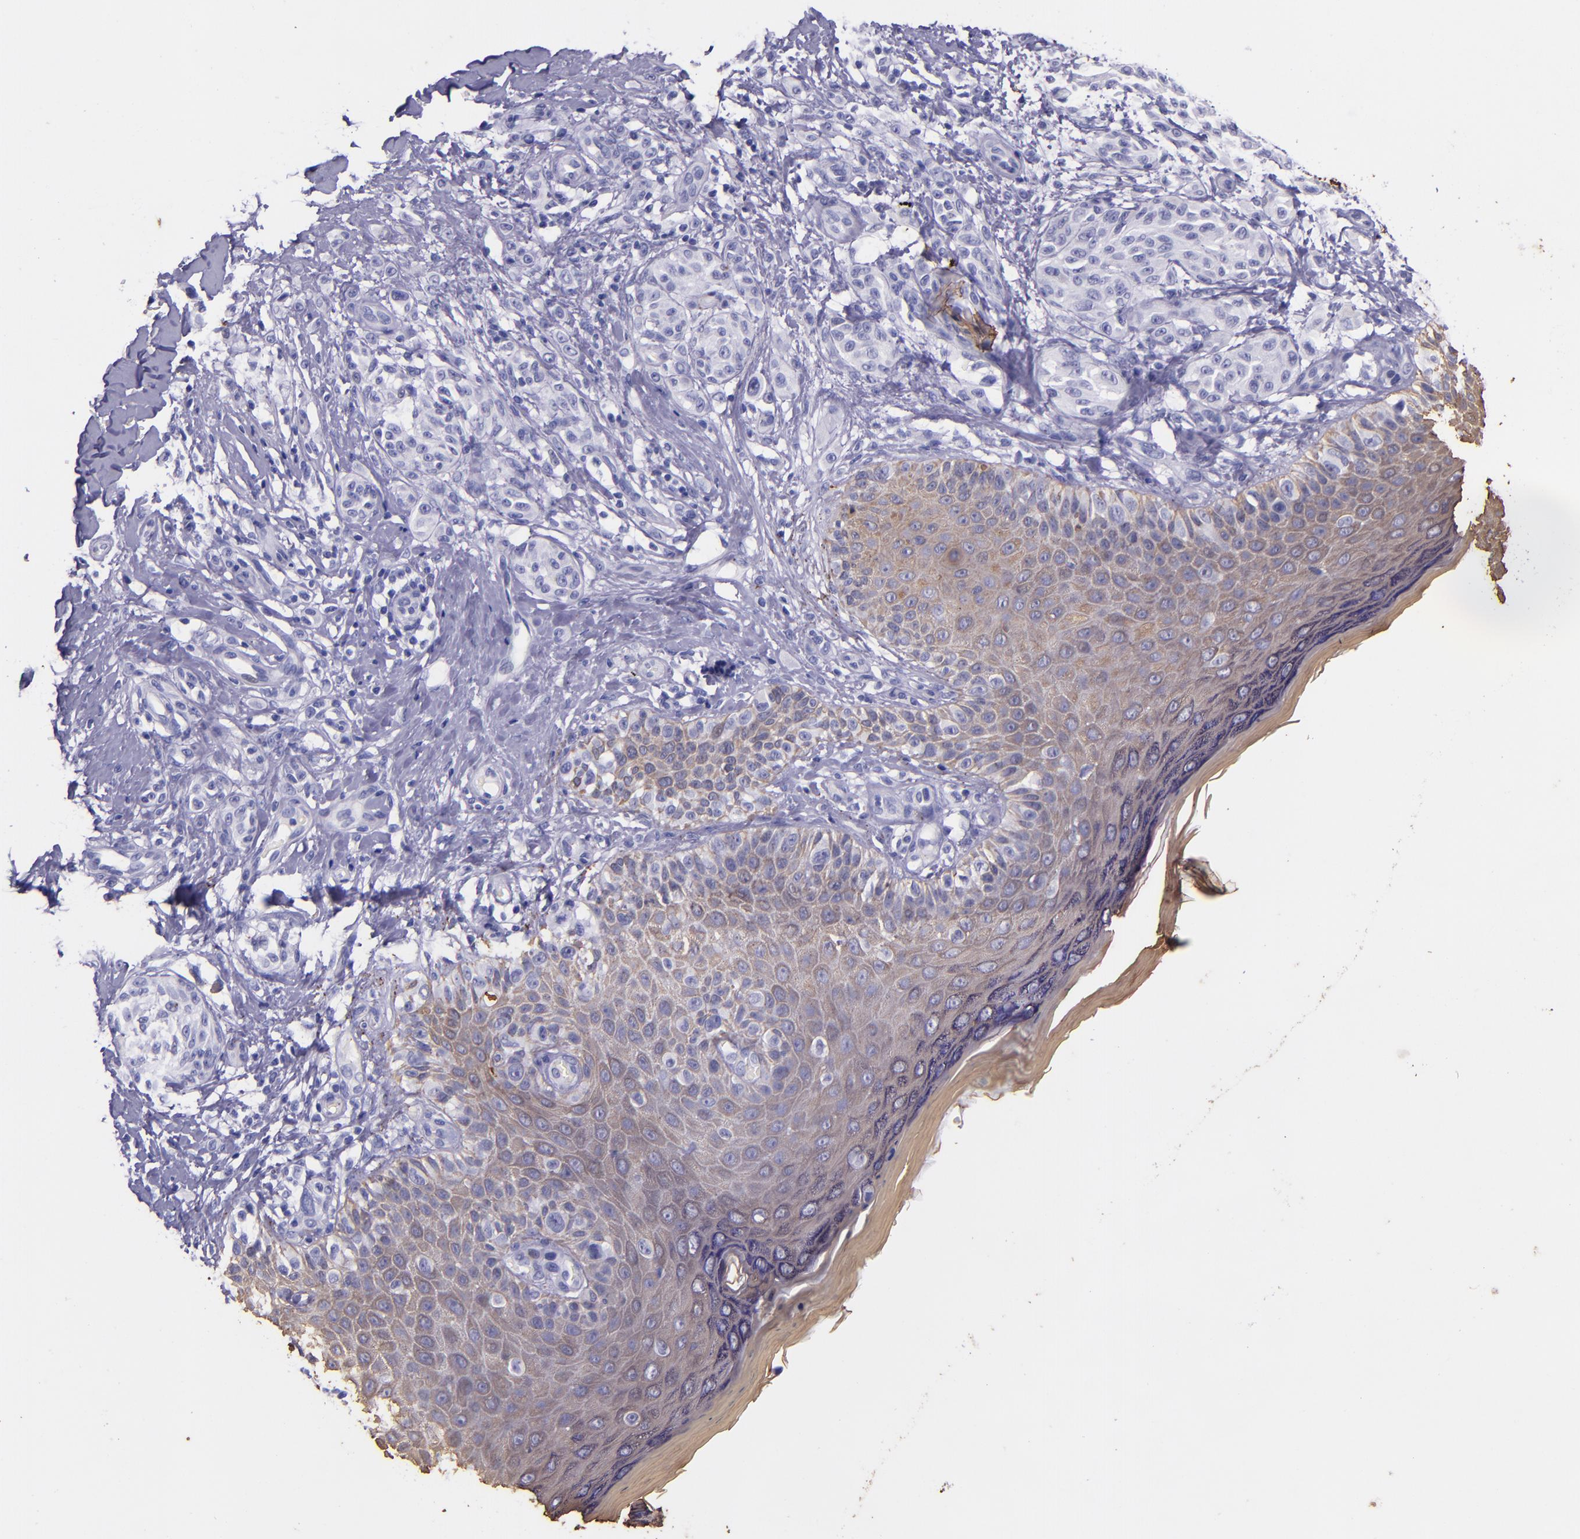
{"staining": {"intensity": "negative", "quantity": "none", "location": "none"}, "tissue": "melanoma", "cell_type": "Tumor cells", "image_type": "cancer", "snomed": [{"axis": "morphology", "description": "Malignant melanoma, NOS"}, {"axis": "topography", "description": "Skin"}], "caption": "DAB (3,3'-diaminobenzidine) immunohistochemical staining of human malignant melanoma displays no significant positivity in tumor cells. (Immunohistochemistry, brightfield microscopy, high magnification).", "gene": "KRT4", "patient": {"sex": "male", "age": 57}}